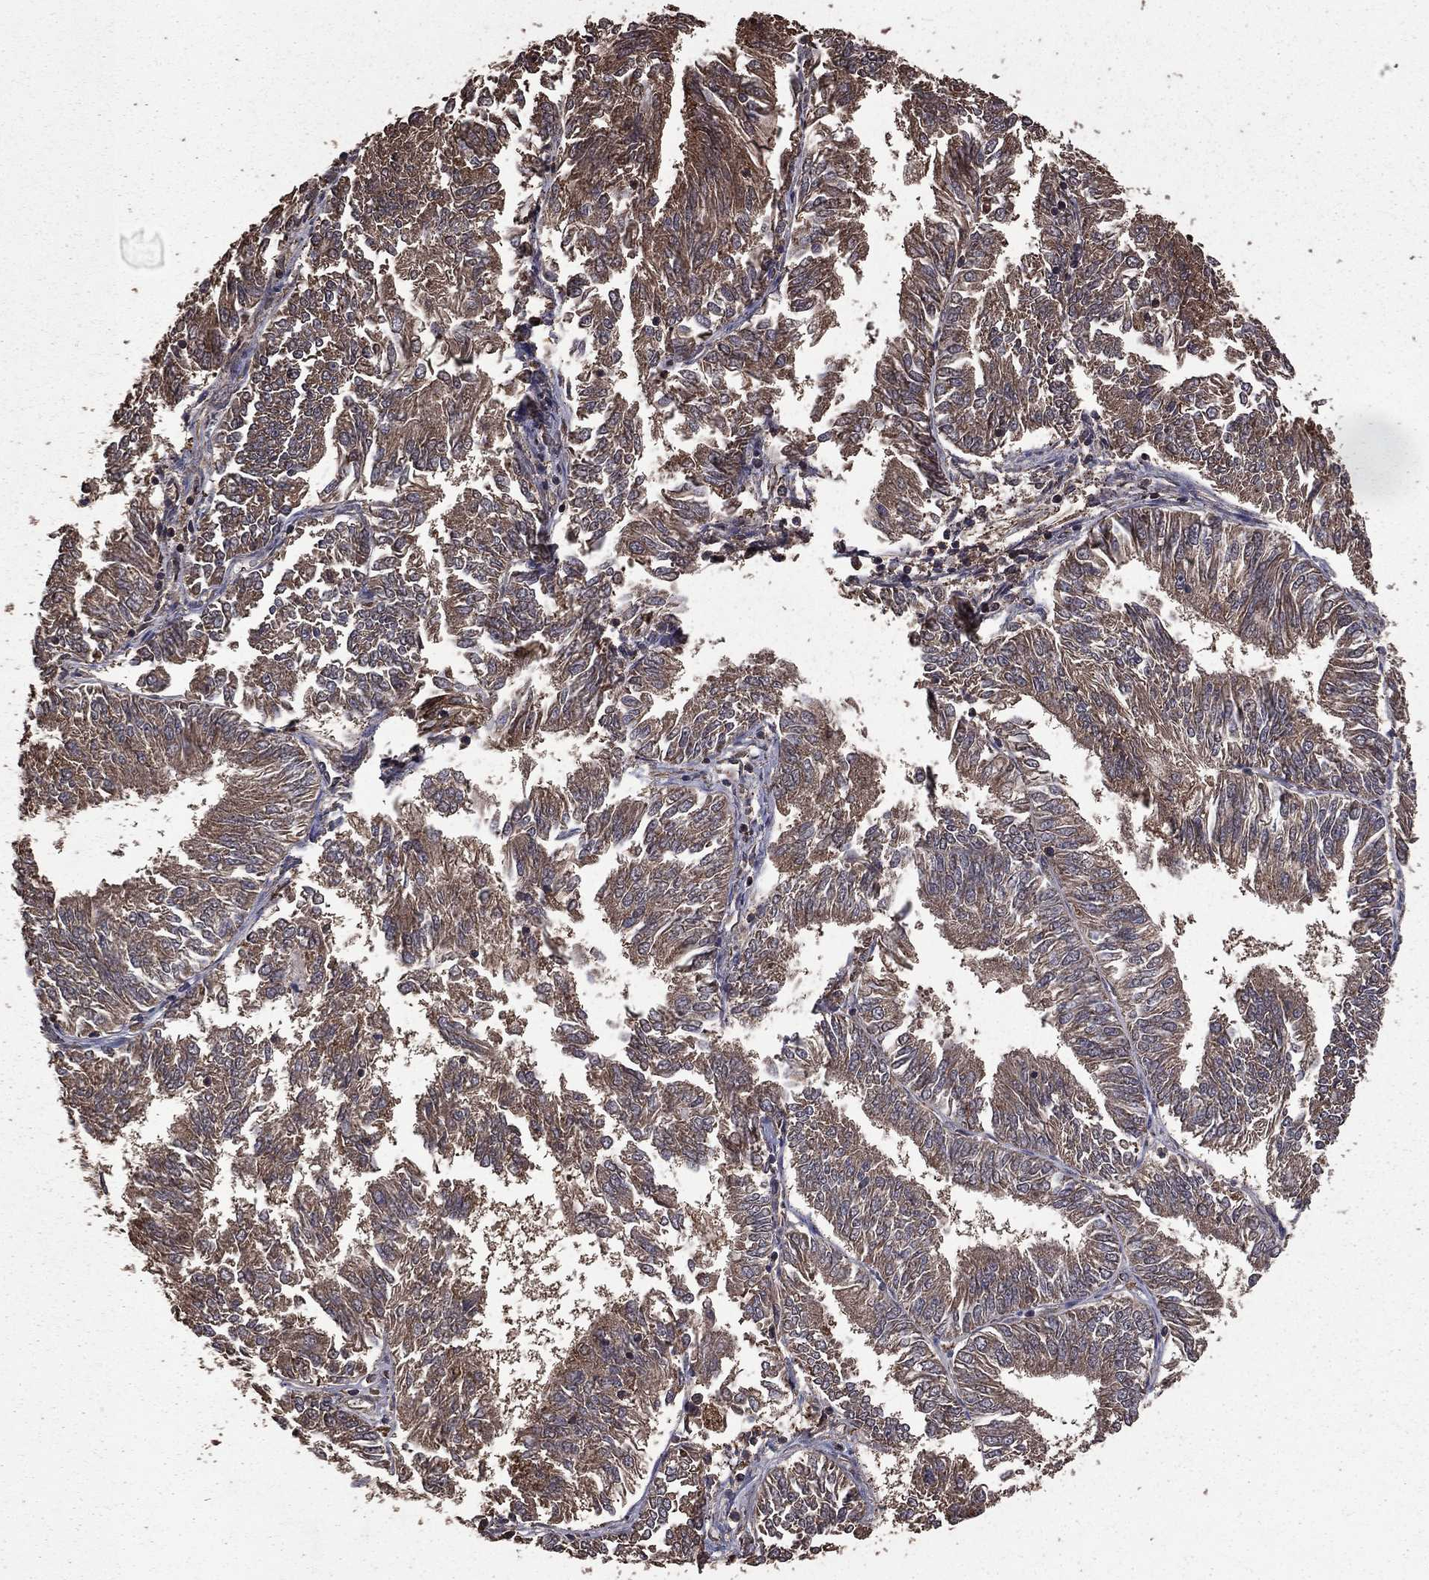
{"staining": {"intensity": "weak", "quantity": "25%-75%", "location": "cytoplasmic/membranous"}, "tissue": "endometrial cancer", "cell_type": "Tumor cells", "image_type": "cancer", "snomed": [{"axis": "morphology", "description": "Adenocarcinoma, NOS"}, {"axis": "topography", "description": "Endometrium"}], "caption": "This micrograph reveals endometrial adenocarcinoma stained with immunohistochemistry (IHC) to label a protein in brown. The cytoplasmic/membranous of tumor cells show weak positivity for the protein. Nuclei are counter-stained blue.", "gene": "BIRC6", "patient": {"sex": "female", "age": 58}}